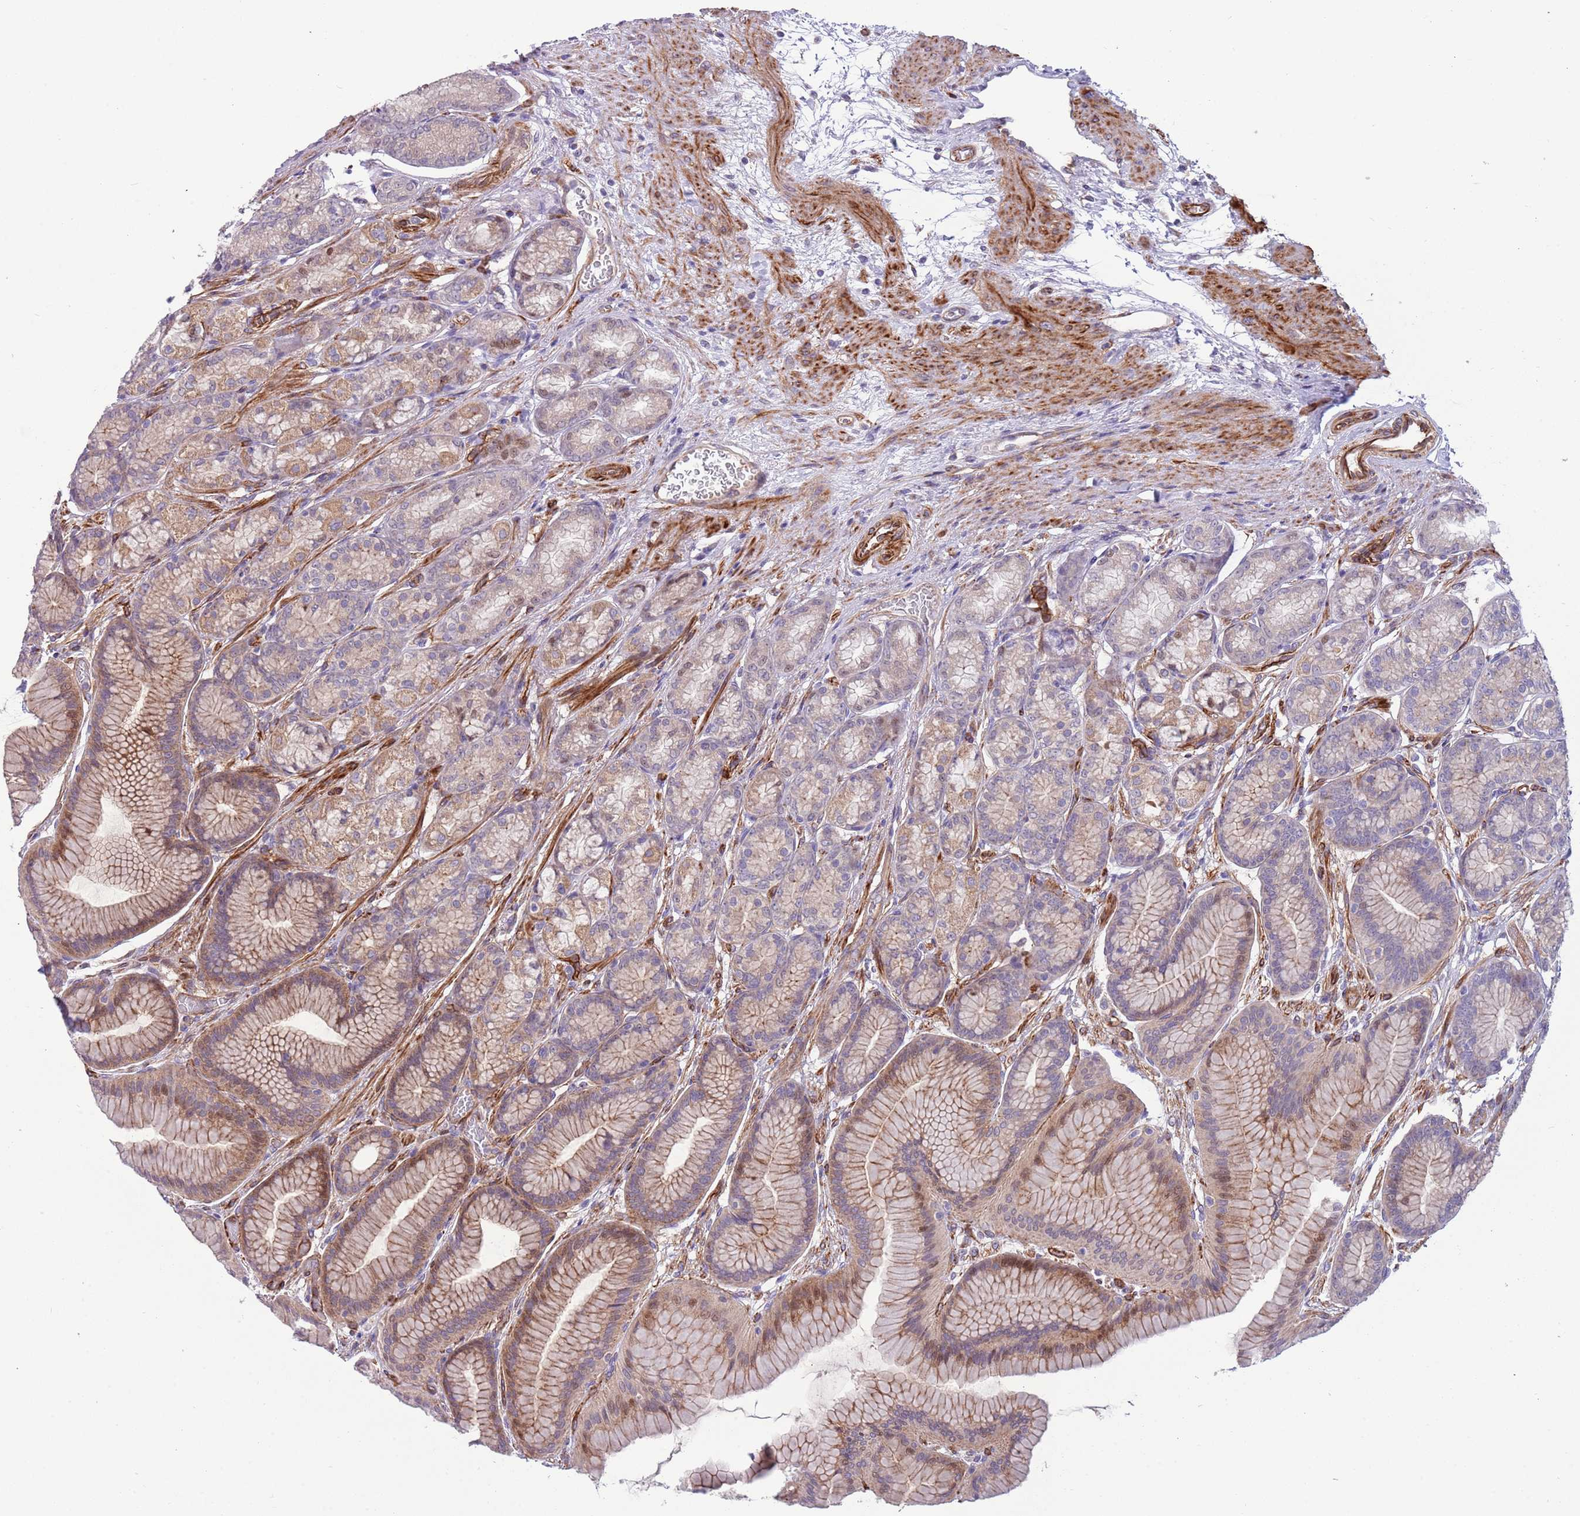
{"staining": {"intensity": "moderate", "quantity": "25%-75%", "location": "cytoplasmic/membranous,nuclear"}, "tissue": "stomach", "cell_type": "Glandular cells", "image_type": "normal", "snomed": [{"axis": "morphology", "description": "Normal tissue, NOS"}, {"axis": "morphology", "description": "Adenocarcinoma, NOS"}, {"axis": "morphology", "description": "Adenocarcinoma, High grade"}, {"axis": "topography", "description": "Stomach, upper"}, {"axis": "topography", "description": "Stomach"}], "caption": "This is a histology image of immunohistochemistry staining of benign stomach, which shows moderate positivity in the cytoplasmic/membranous,nuclear of glandular cells.", "gene": "GAS2L3", "patient": {"sex": "female", "age": 65}}